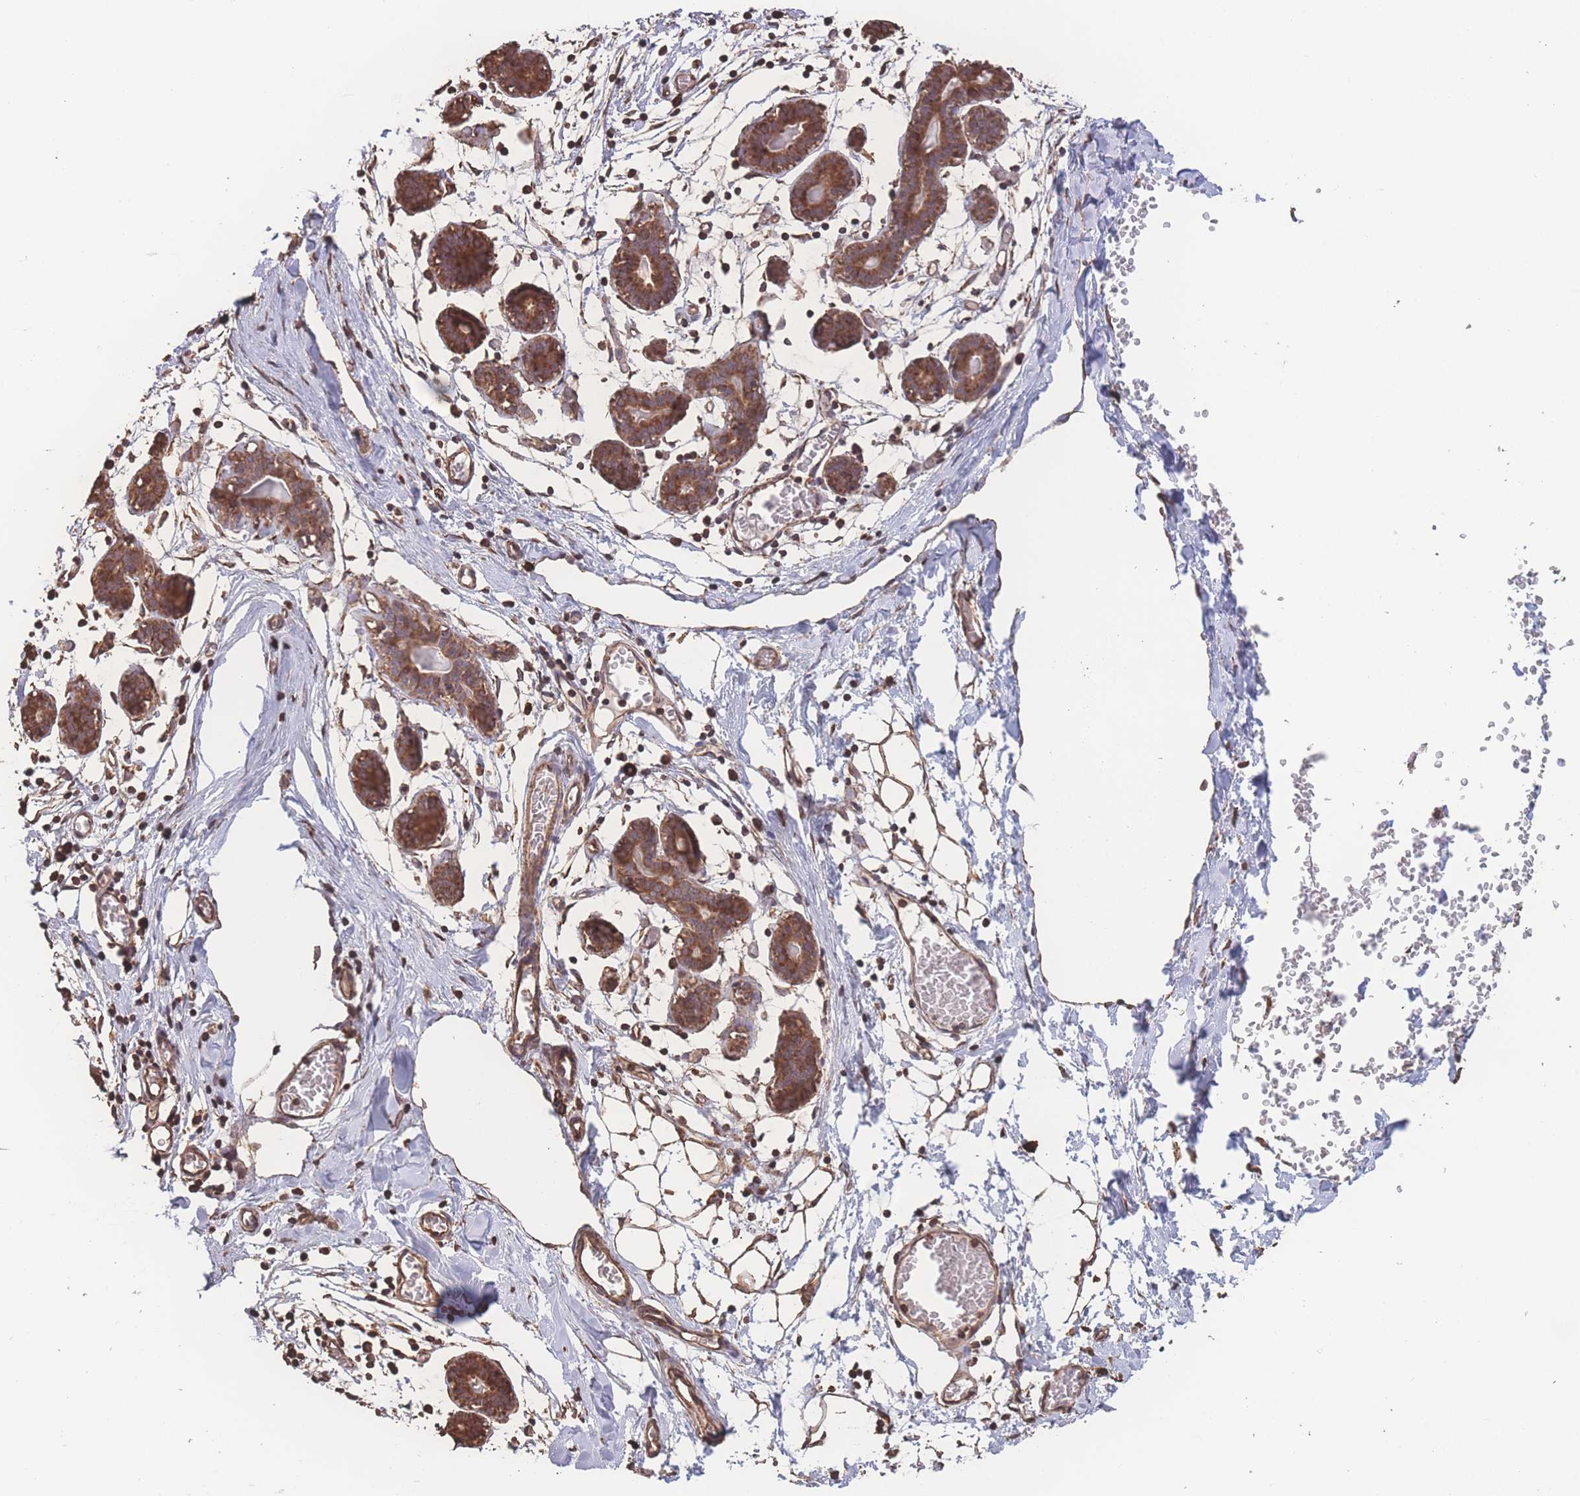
{"staining": {"intensity": "negative", "quantity": "none", "location": "none"}, "tissue": "breast", "cell_type": "Adipocytes", "image_type": "normal", "snomed": [{"axis": "morphology", "description": "Normal tissue, NOS"}, {"axis": "topography", "description": "Breast"}], "caption": "Adipocytes are negative for brown protein staining in unremarkable breast. (DAB immunohistochemistry with hematoxylin counter stain).", "gene": "SGSM3", "patient": {"sex": "female", "age": 27}}